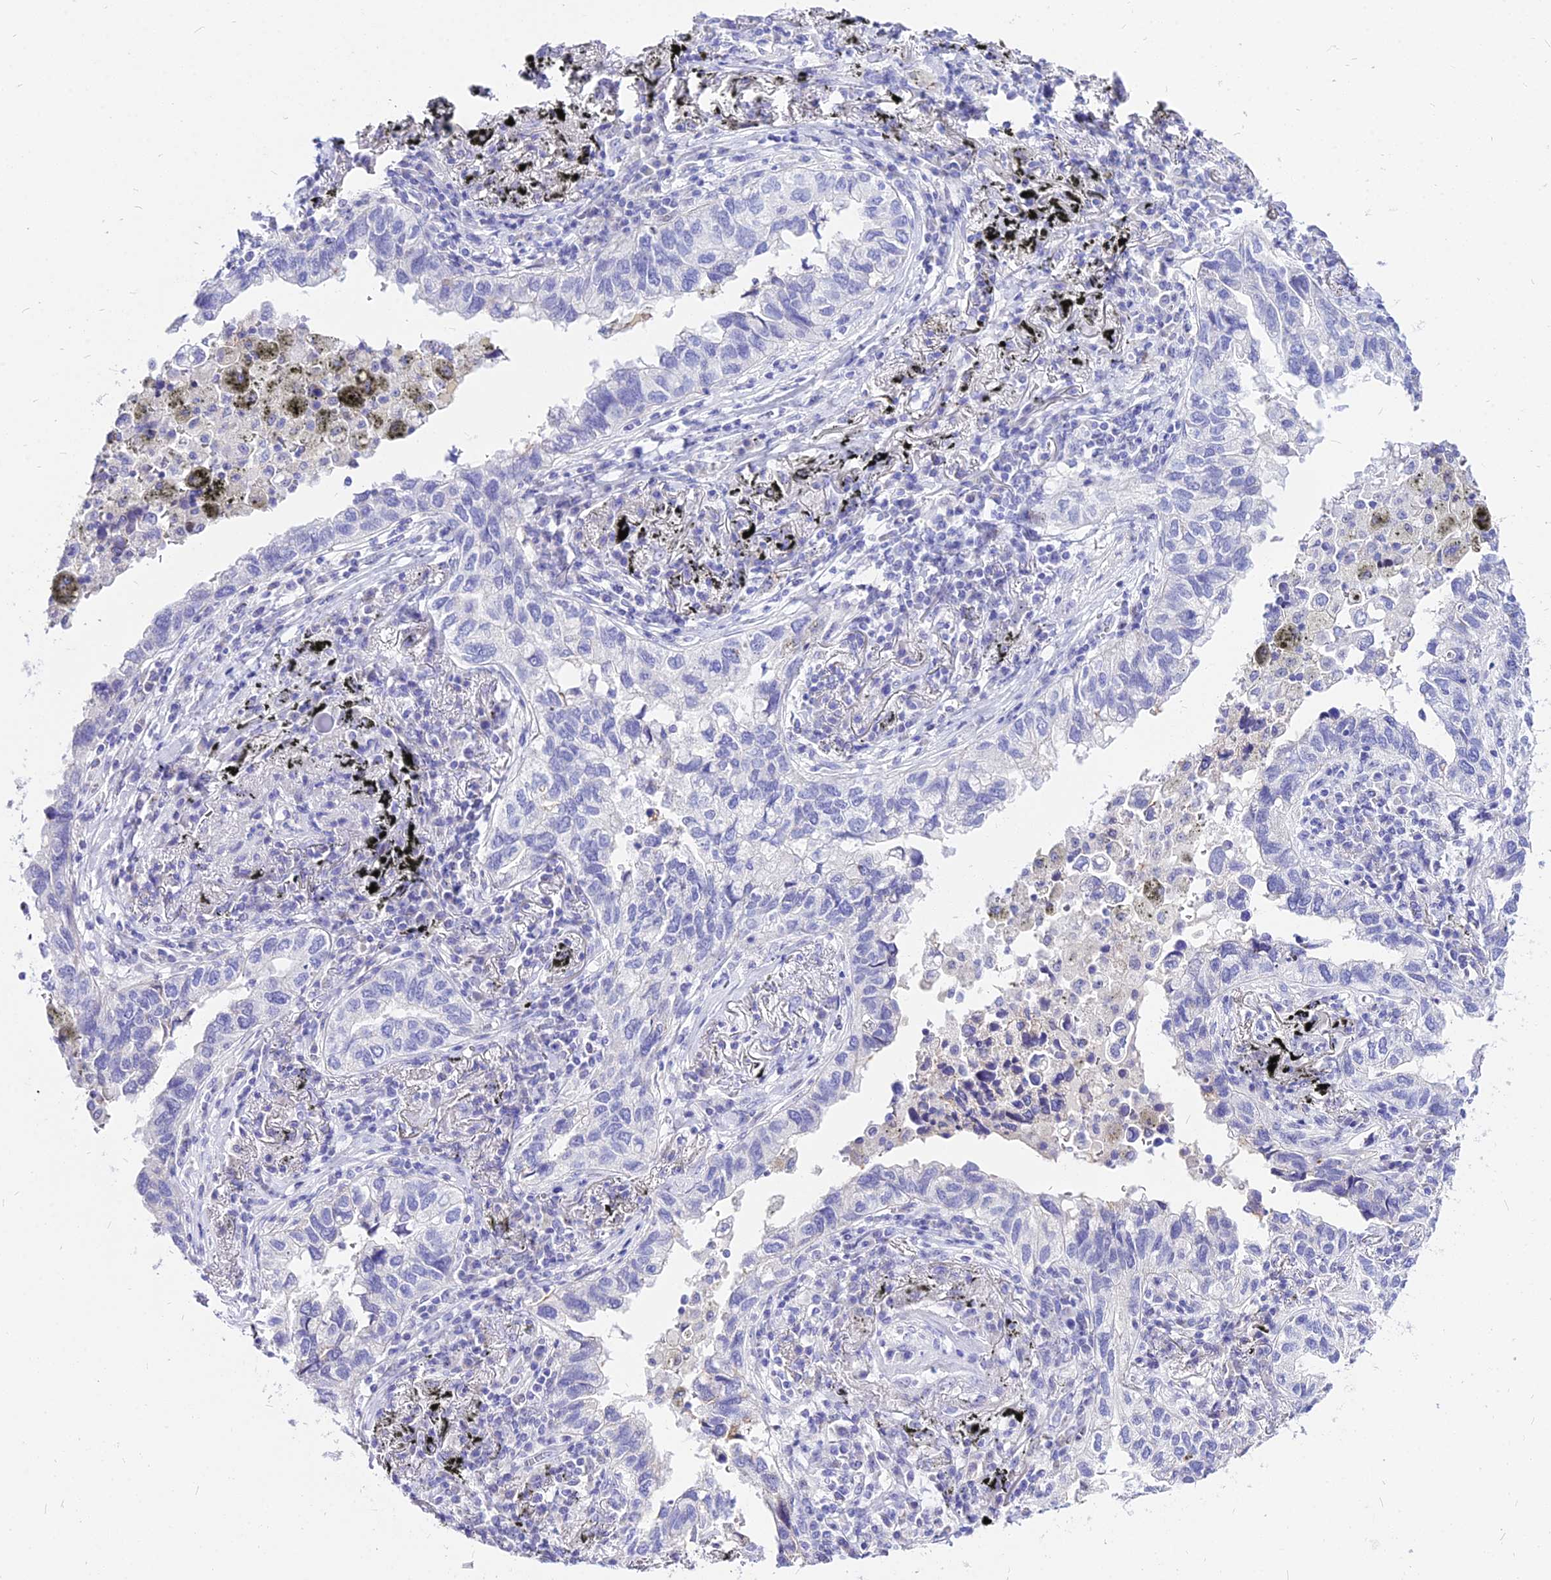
{"staining": {"intensity": "negative", "quantity": "none", "location": "none"}, "tissue": "lung cancer", "cell_type": "Tumor cells", "image_type": "cancer", "snomed": [{"axis": "morphology", "description": "Adenocarcinoma, NOS"}, {"axis": "topography", "description": "Lung"}], "caption": "Immunohistochemical staining of human lung adenocarcinoma exhibits no significant positivity in tumor cells.", "gene": "CARD18", "patient": {"sex": "male", "age": 65}}